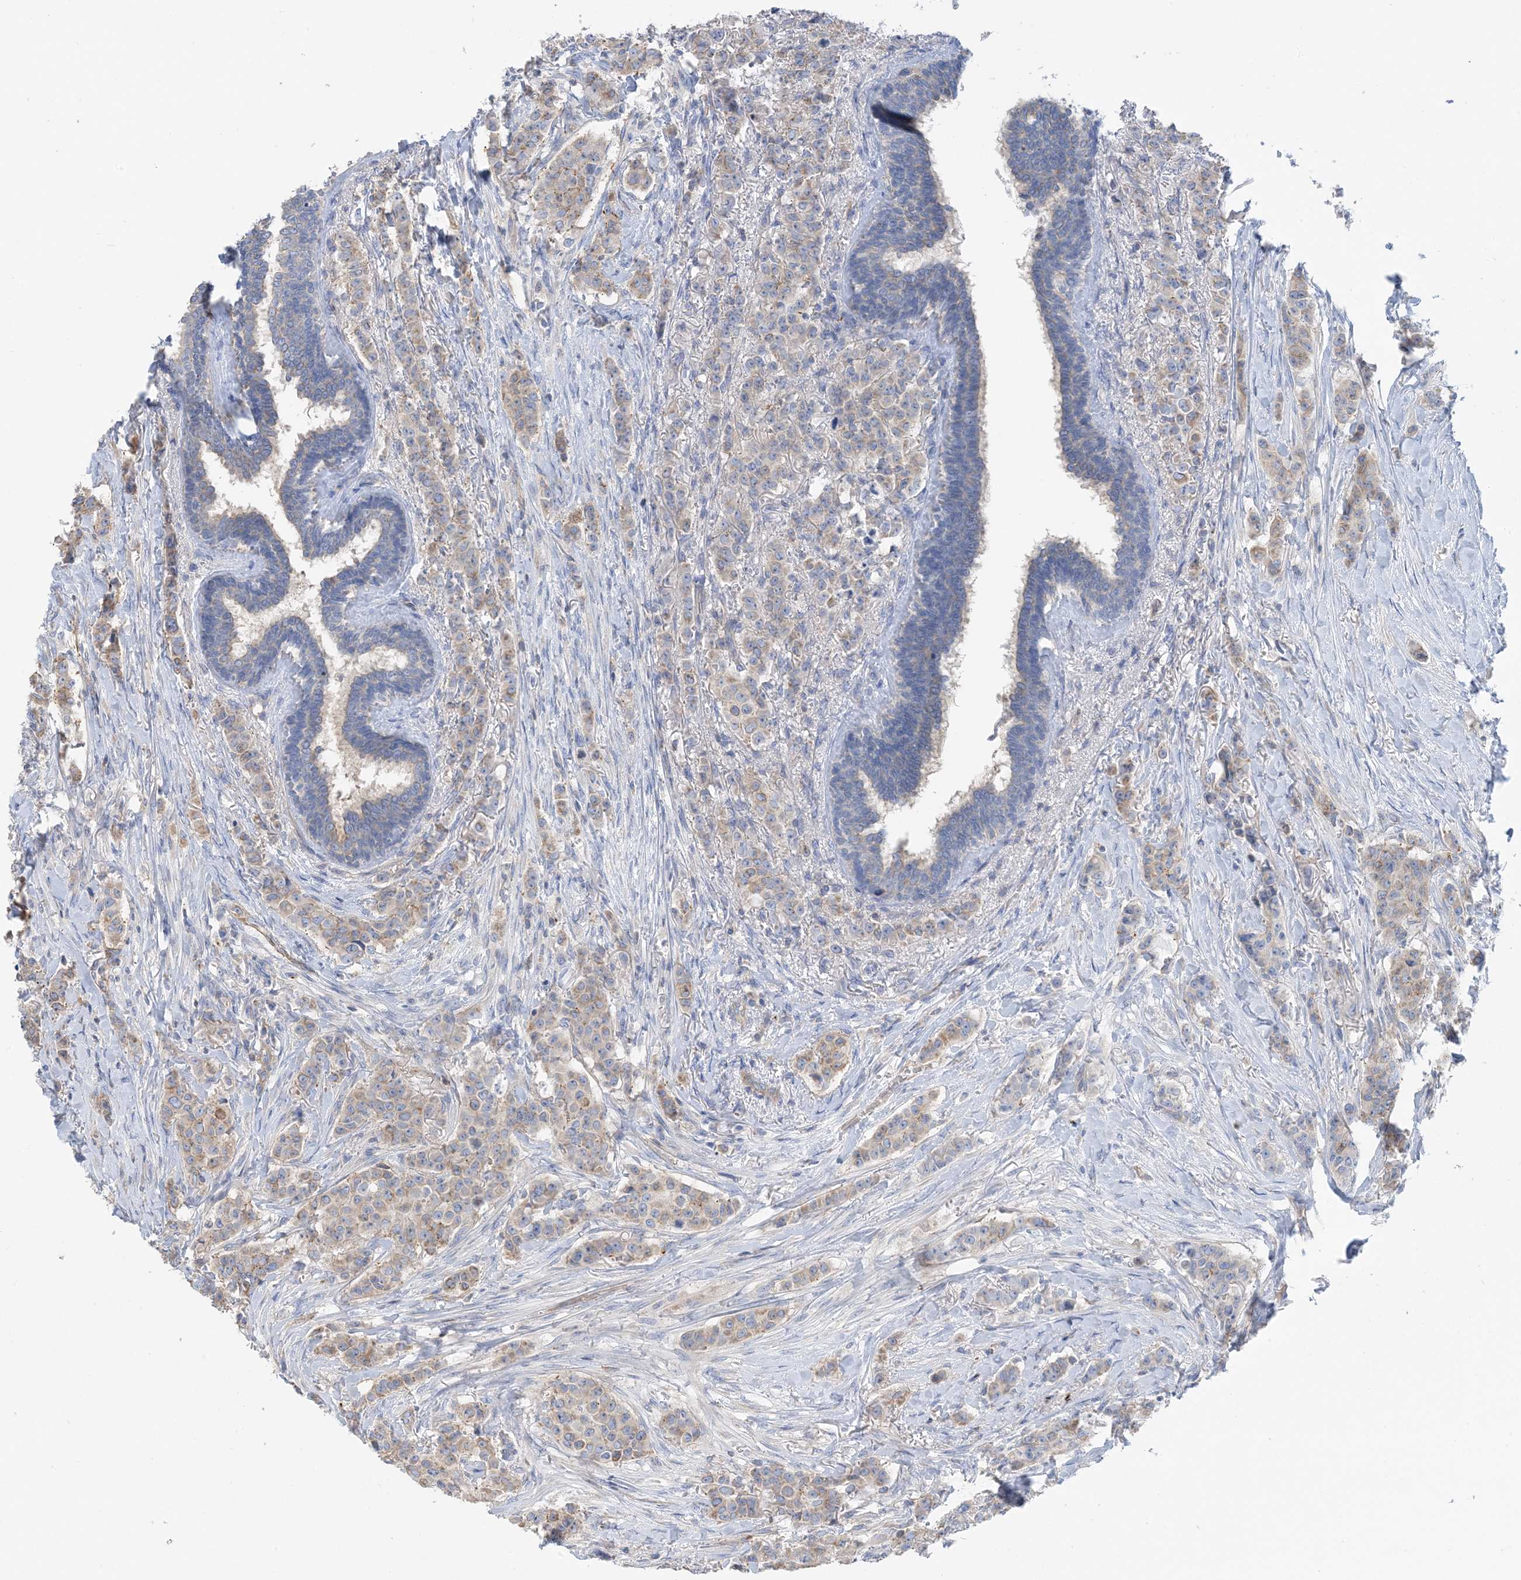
{"staining": {"intensity": "weak", "quantity": "25%-75%", "location": "cytoplasmic/membranous"}, "tissue": "breast cancer", "cell_type": "Tumor cells", "image_type": "cancer", "snomed": [{"axis": "morphology", "description": "Duct carcinoma"}, {"axis": "topography", "description": "Breast"}], "caption": "IHC of human breast cancer reveals low levels of weak cytoplasmic/membranous positivity in about 25%-75% of tumor cells. Immunohistochemistry (ihc) stains the protein in brown and the nuclei are stained blue.", "gene": "CALHM5", "patient": {"sex": "female", "age": 40}}